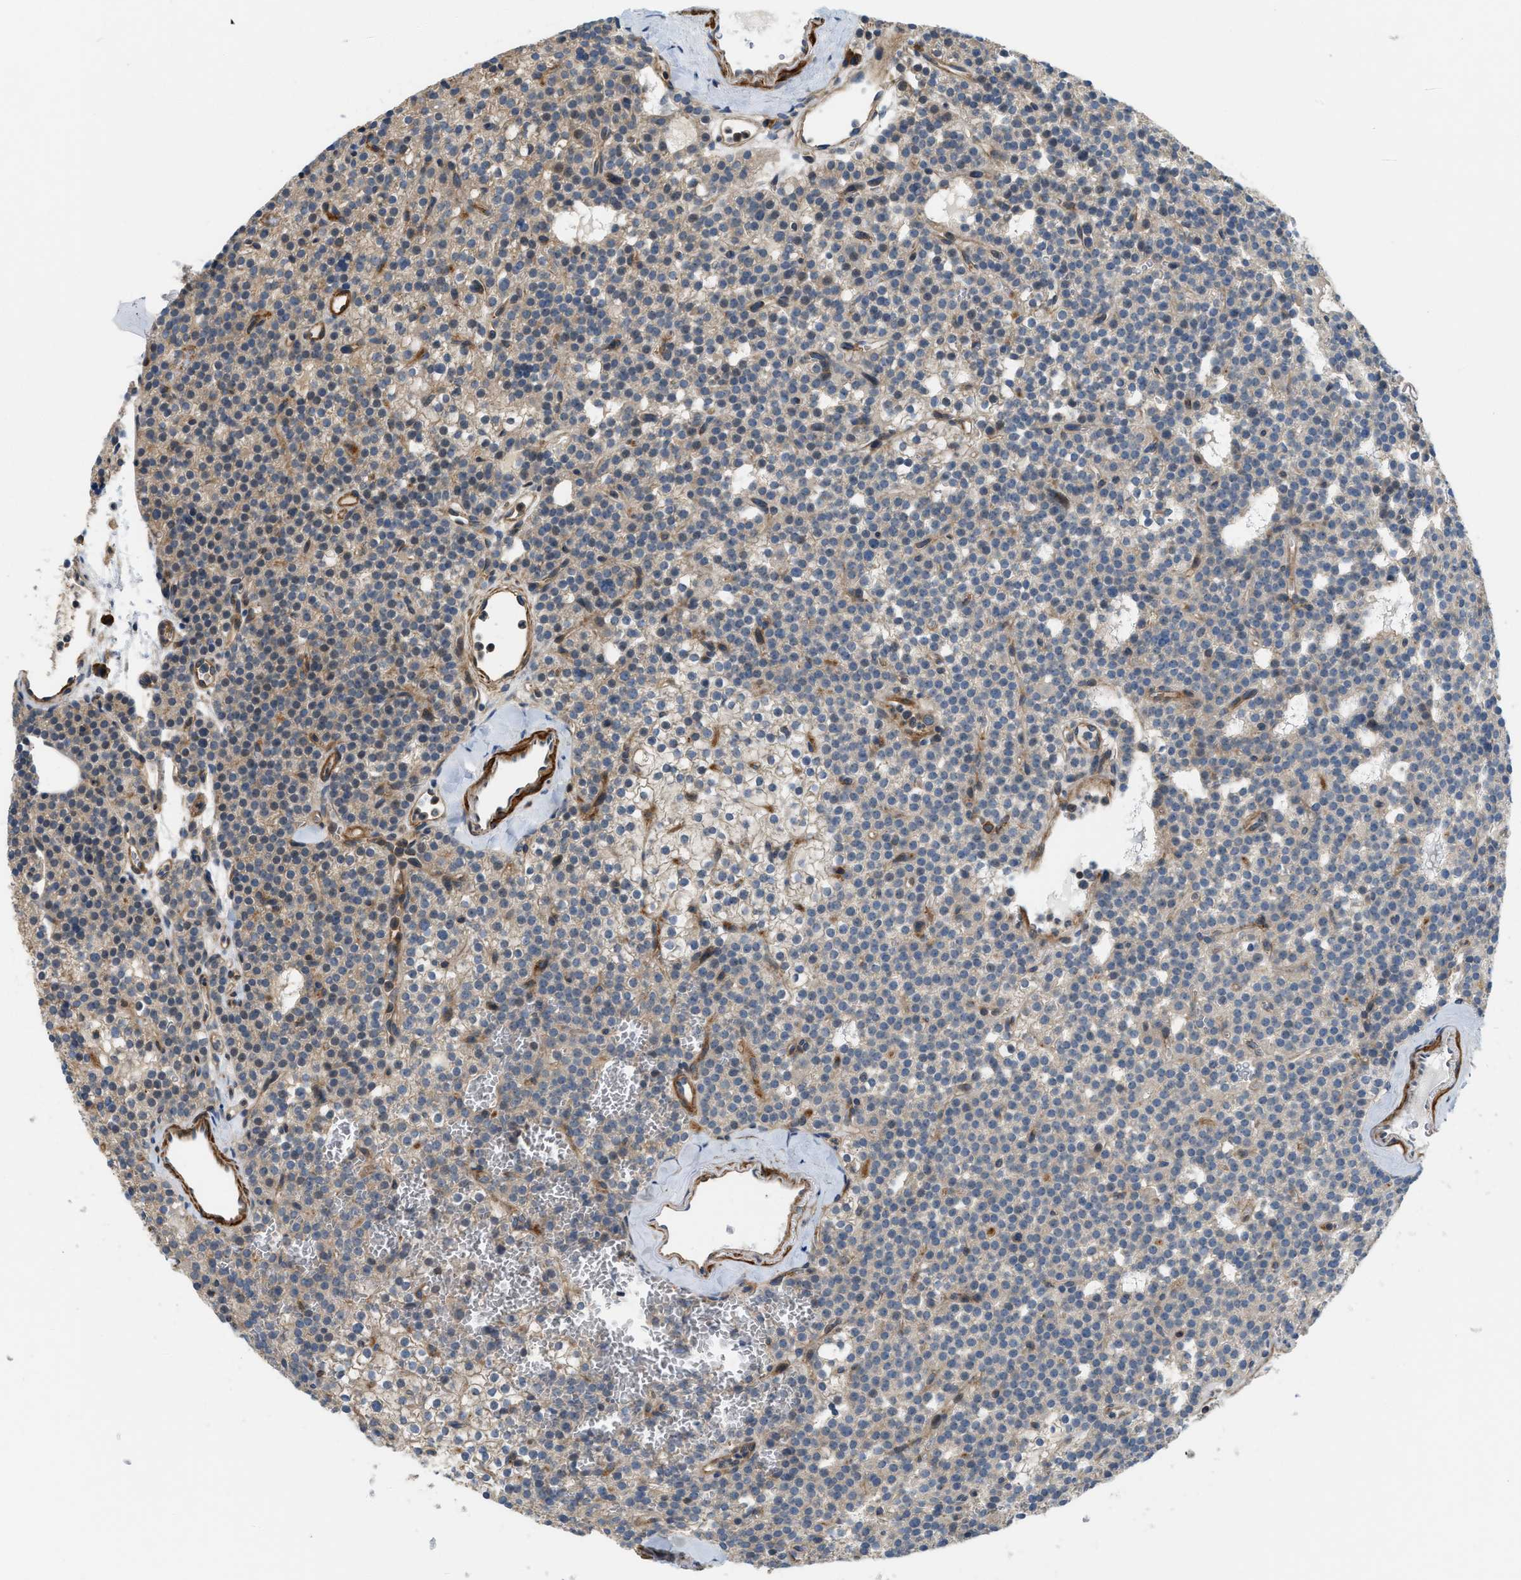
{"staining": {"intensity": "moderate", "quantity": "25%-75%", "location": "cytoplasmic/membranous"}, "tissue": "parathyroid gland", "cell_type": "Glandular cells", "image_type": "normal", "snomed": [{"axis": "morphology", "description": "Normal tissue, NOS"}, {"axis": "morphology", "description": "Adenoma, NOS"}, {"axis": "topography", "description": "Parathyroid gland"}], "caption": "A micrograph of human parathyroid gland stained for a protein displays moderate cytoplasmic/membranous brown staining in glandular cells. (IHC, brightfield microscopy, high magnification).", "gene": "BTN3A2", "patient": {"sex": "female", "age": 74}}